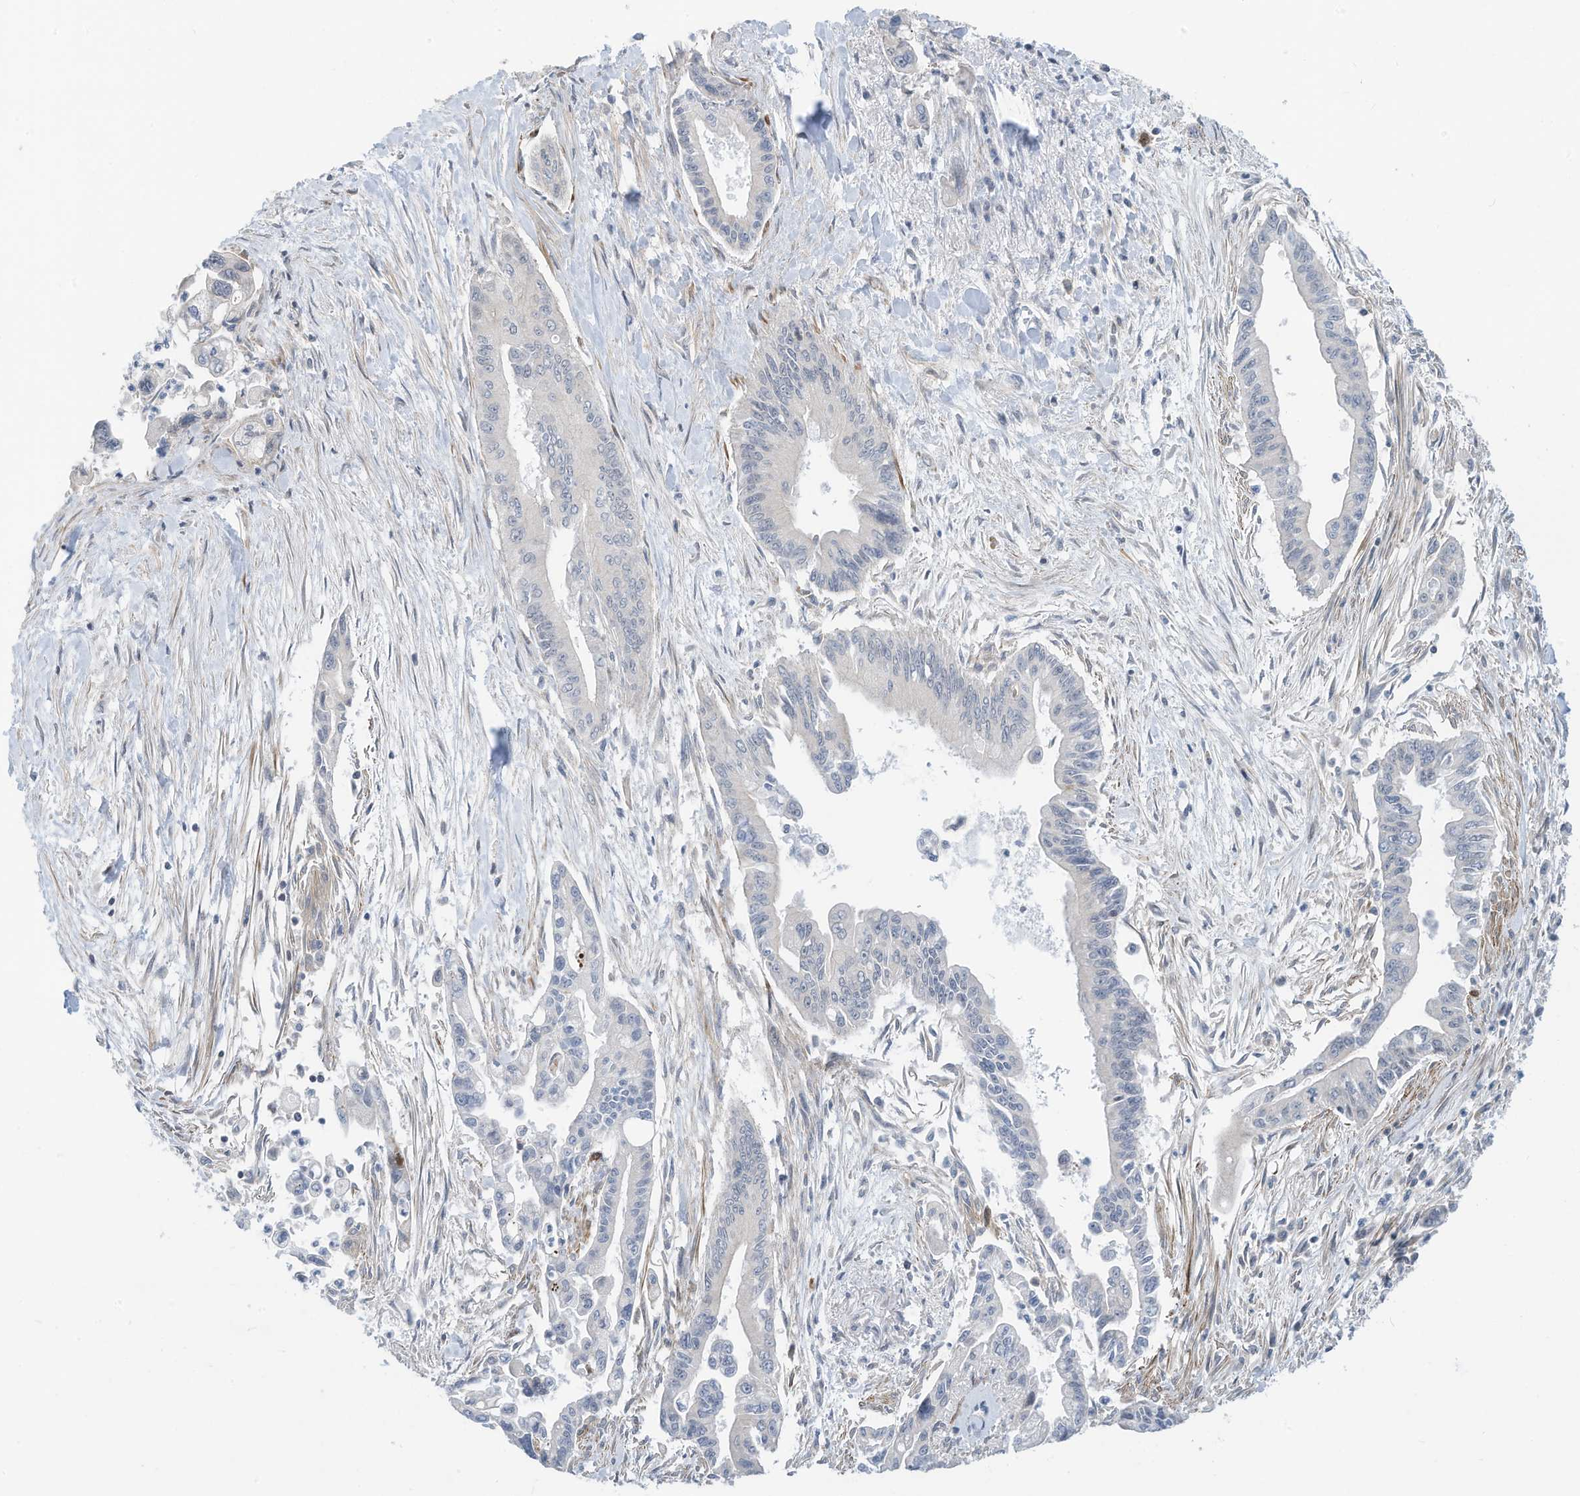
{"staining": {"intensity": "negative", "quantity": "none", "location": "none"}, "tissue": "pancreatic cancer", "cell_type": "Tumor cells", "image_type": "cancer", "snomed": [{"axis": "morphology", "description": "Adenocarcinoma, NOS"}, {"axis": "topography", "description": "Pancreas"}], "caption": "A high-resolution histopathology image shows immunohistochemistry staining of pancreatic adenocarcinoma, which demonstrates no significant positivity in tumor cells.", "gene": "GPATCH3", "patient": {"sex": "male", "age": 70}}